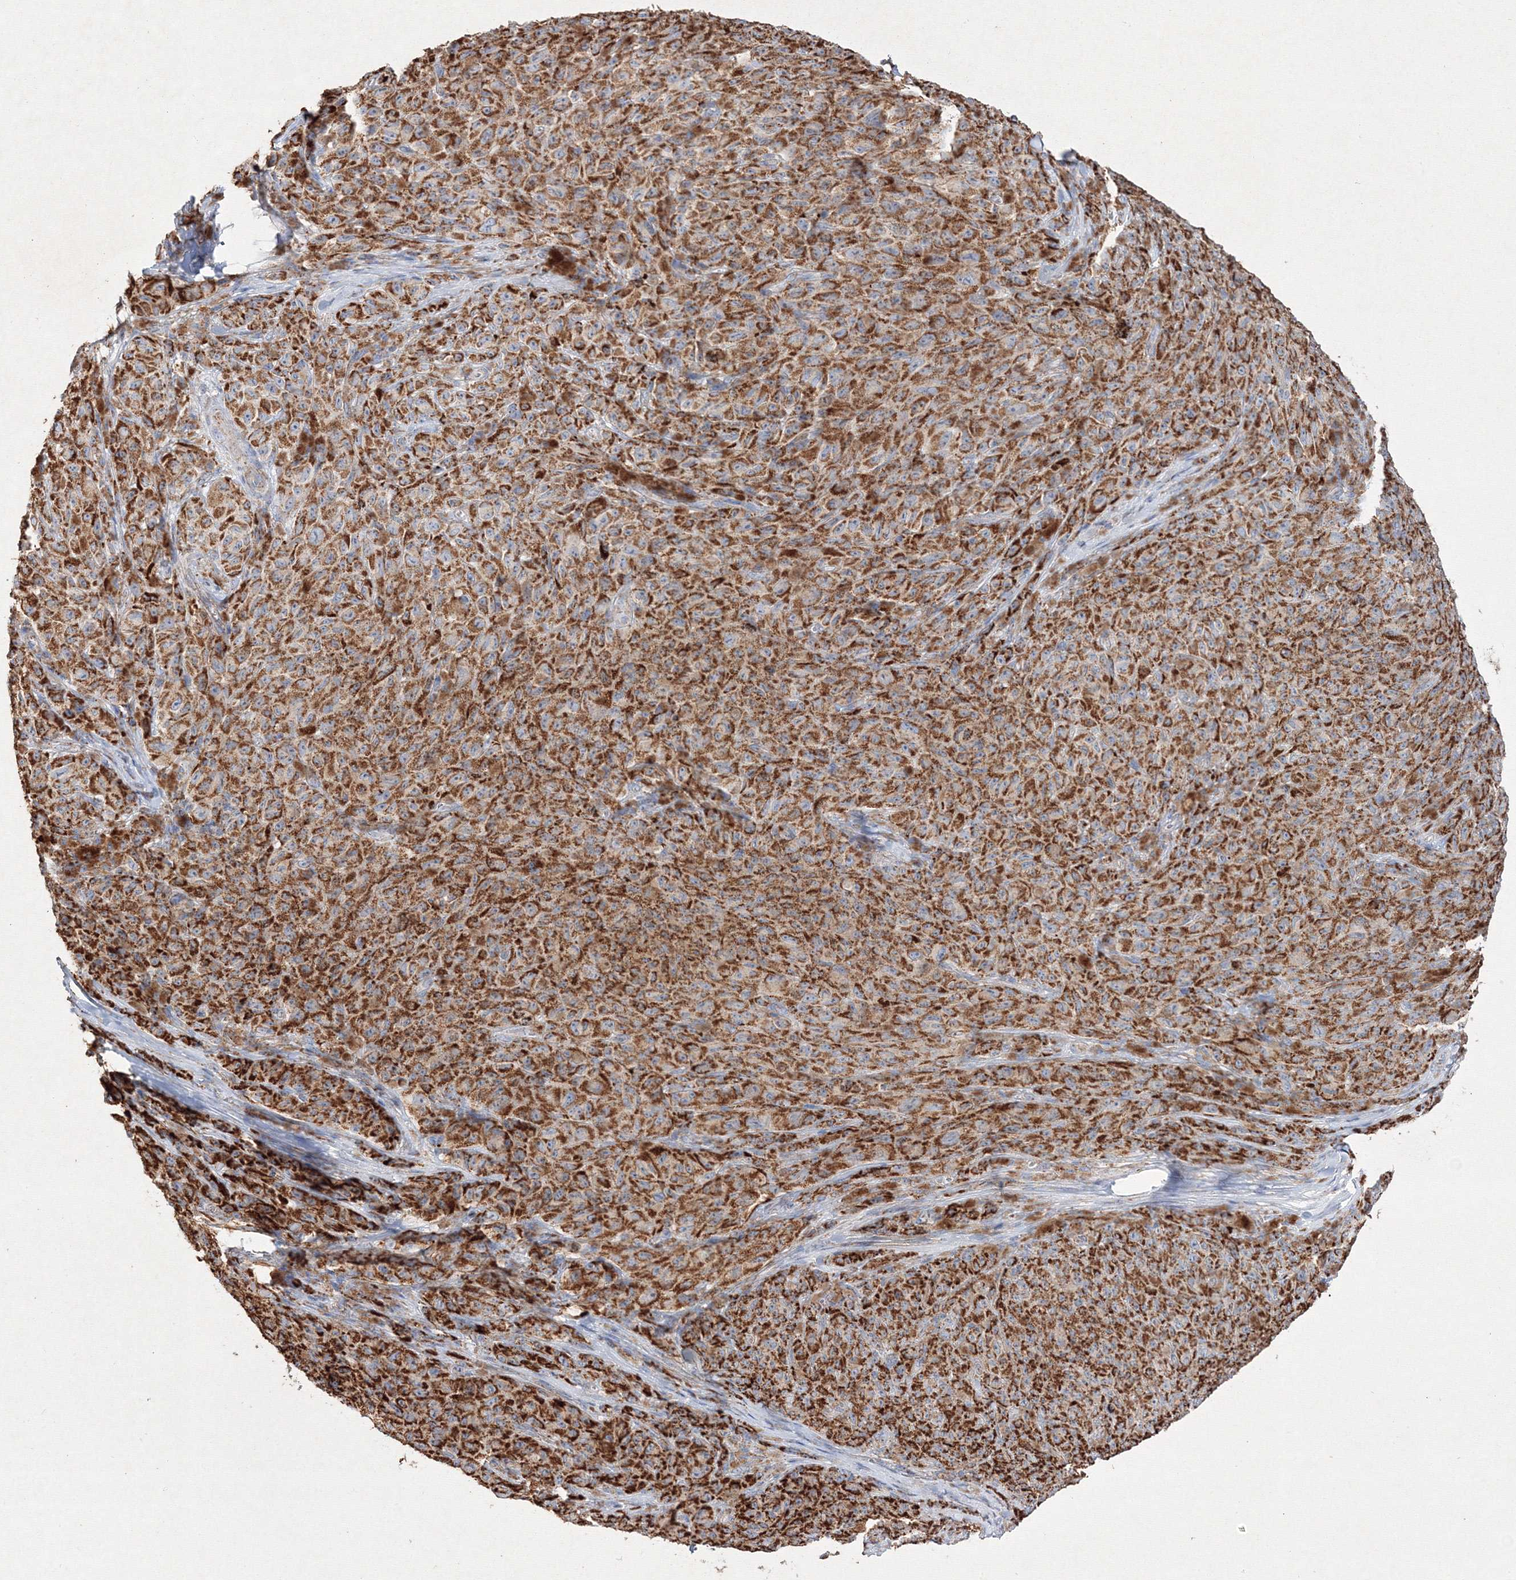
{"staining": {"intensity": "strong", "quantity": ">75%", "location": "cytoplasmic/membranous"}, "tissue": "melanoma", "cell_type": "Tumor cells", "image_type": "cancer", "snomed": [{"axis": "morphology", "description": "Malignant melanoma, NOS"}, {"axis": "topography", "description": "Skin"}], "caption": "Immunohistochemistry of human melanoma displays high levels of strong cytoplasmic/membranous expression in about >75% of tumor cells.", "gene": "IGSF9", "patient": {"sex": "female", "age": 82}}